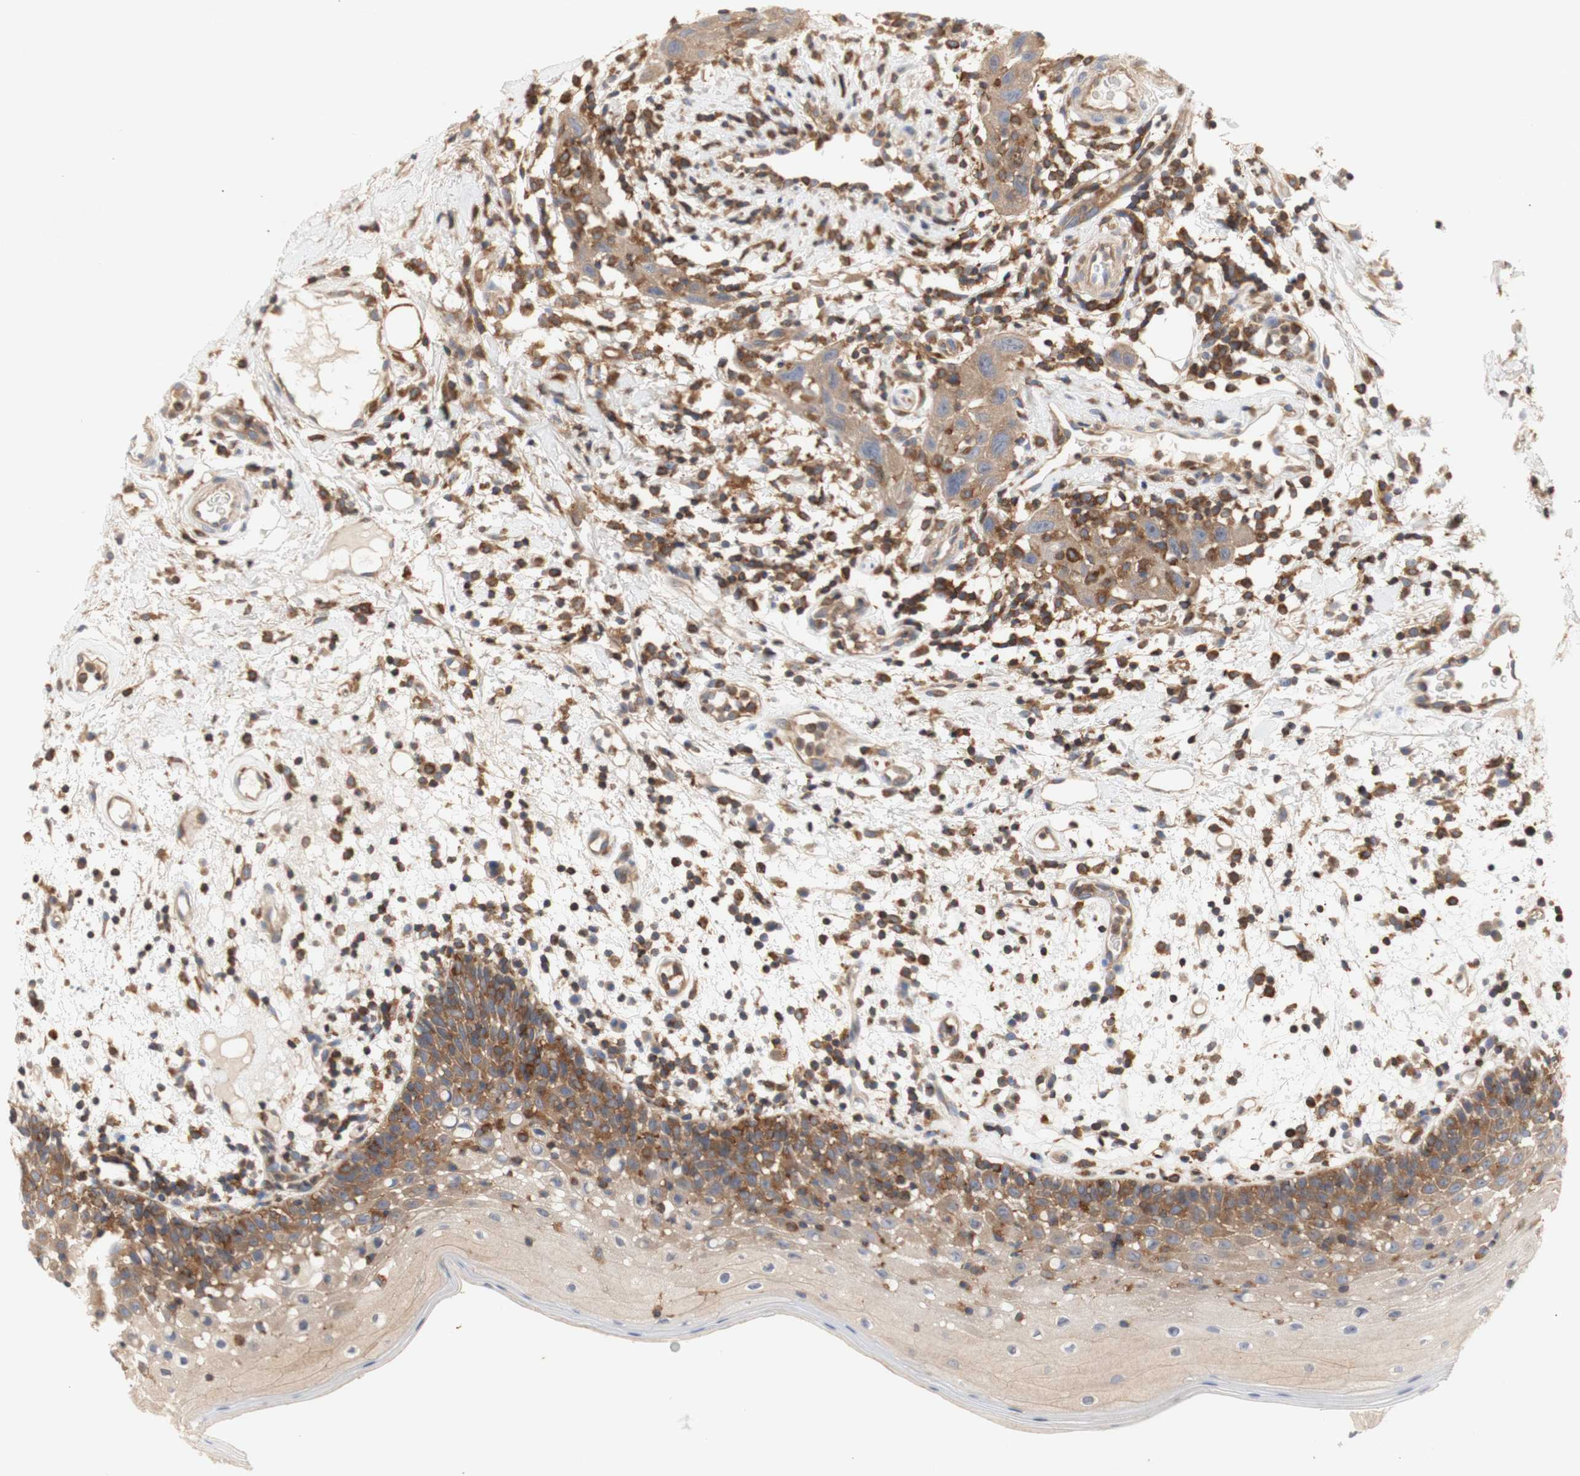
{"staining": {"intensity": "moderate", "quantity": "25%-75%", "location": "cytoplasmic/membranous"}, "tissue": "oral mucosa", "cell_type": "Squamous epithelial cells", "image_type": "normal", "snomed": [{"axis": "morphology", "description": "Normal tissue, NOS"}, {"axis": "morphology", "description": "Squamous cell carcinoma, NOS"}, {"axis": "topography", "description": "Skeletal muscle"}, {"axis": "topography", "description": "Oral tissue"}], "caption": "Benign oral mucosa shows moderate cytoplasmic/membranous expression in about 25%-75% of squamous epithelial cells, visualized by immunohistochemistry. (DAB (3,3'-diaminobenzidine) = brown stain, brightfield microscopy at high magnification).", "gene": "IKBKG", "patient": {"sex": "male", "age": 71}}